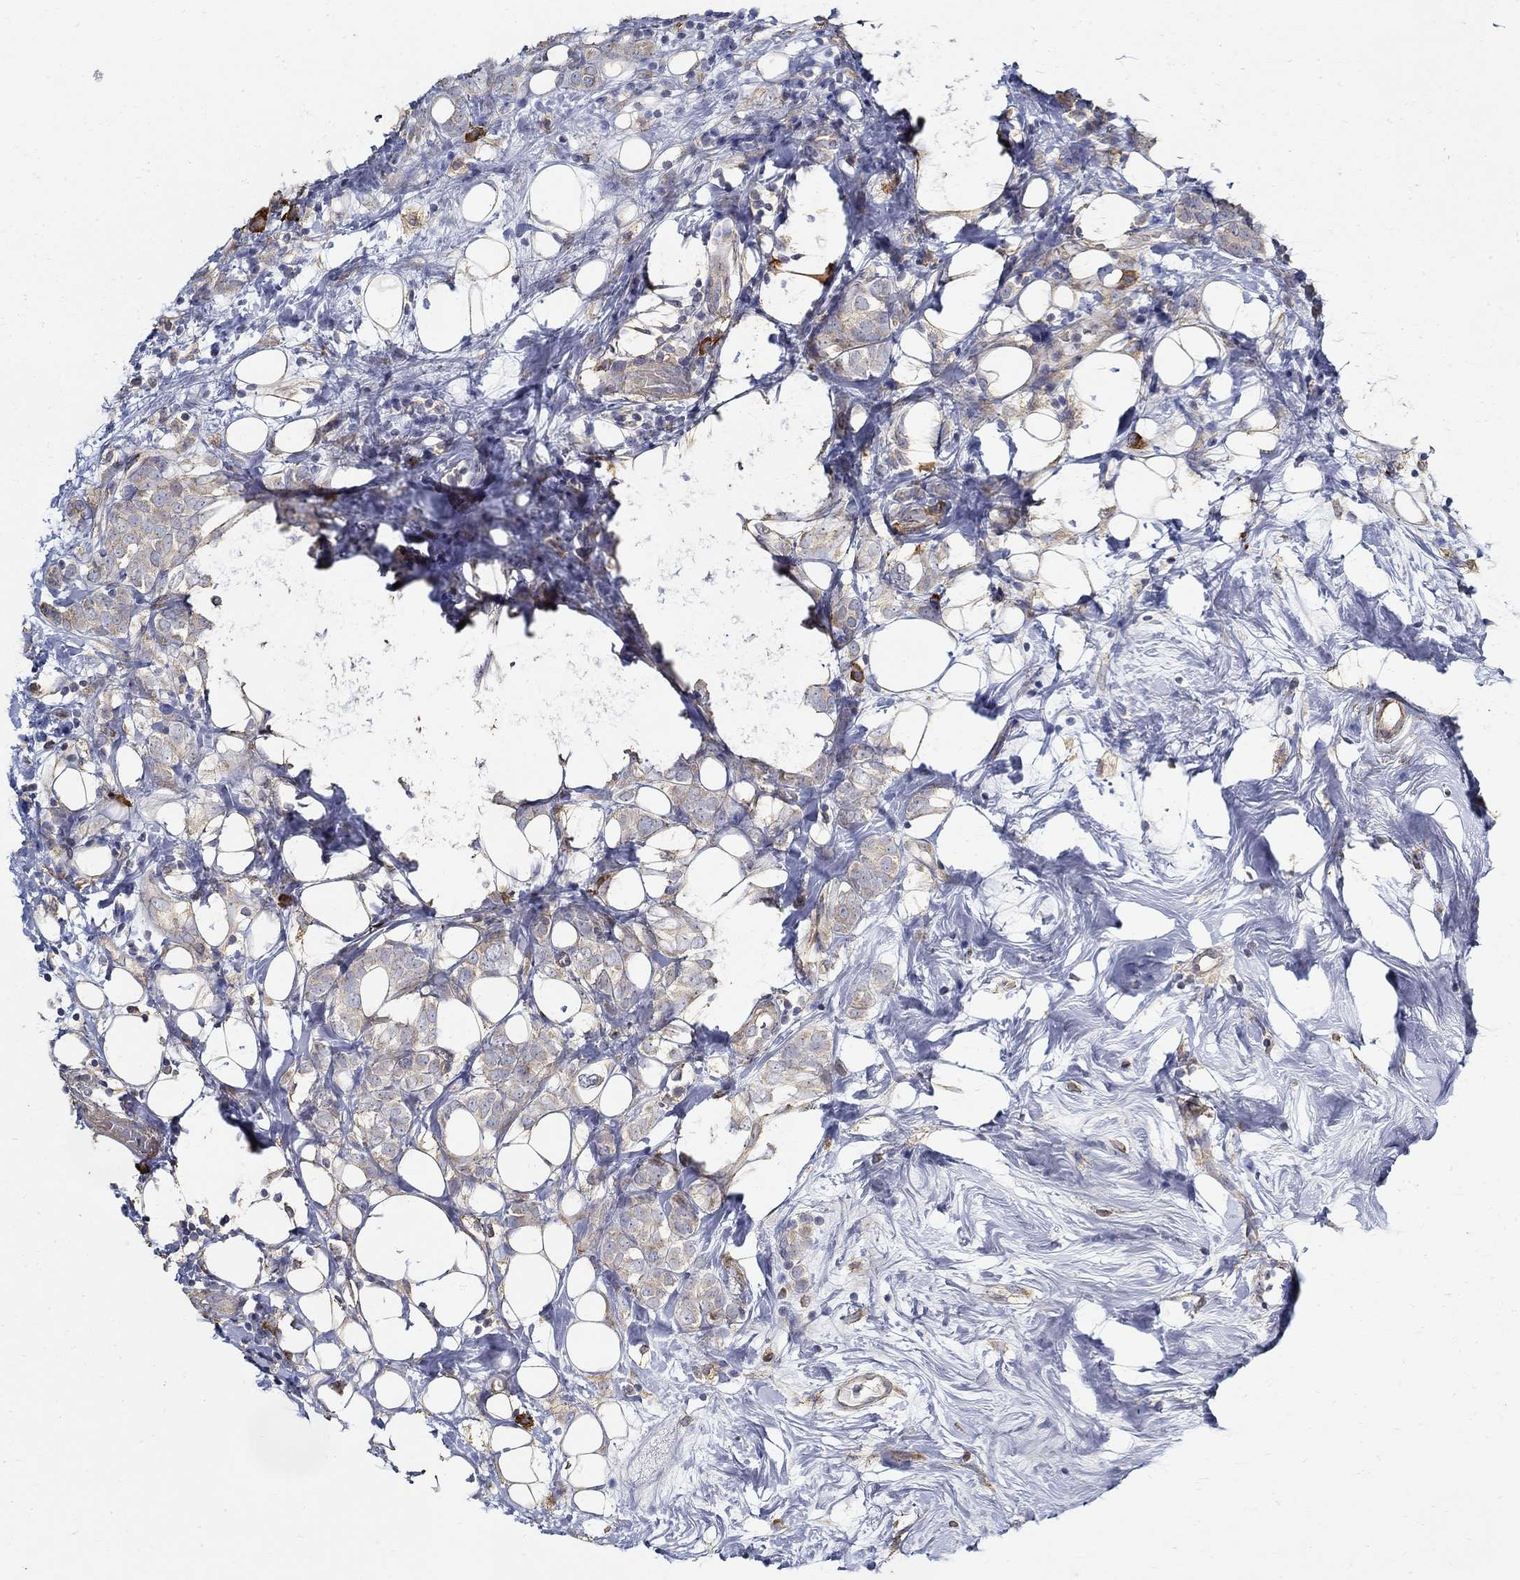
{"staining": {"intensity": "weak", "quantity": "25%-75%", "location": "cytoplasmic/membranous"}, "tissue": "breast cancer", "cell_type": "Tumor cells", "image_type": "cancer", "snomed": [{"axis": "morphology", "description": "Lobular carcinoma"}, {"axis": "topography", "description": "Breast"}], "caption": "A brown stain labels weak cytoplasmic/membranous staining of a protein in breast cancer tumor cells.", "gene": "EMILIN3", "patient": {"sex": "female", "age": 49}}